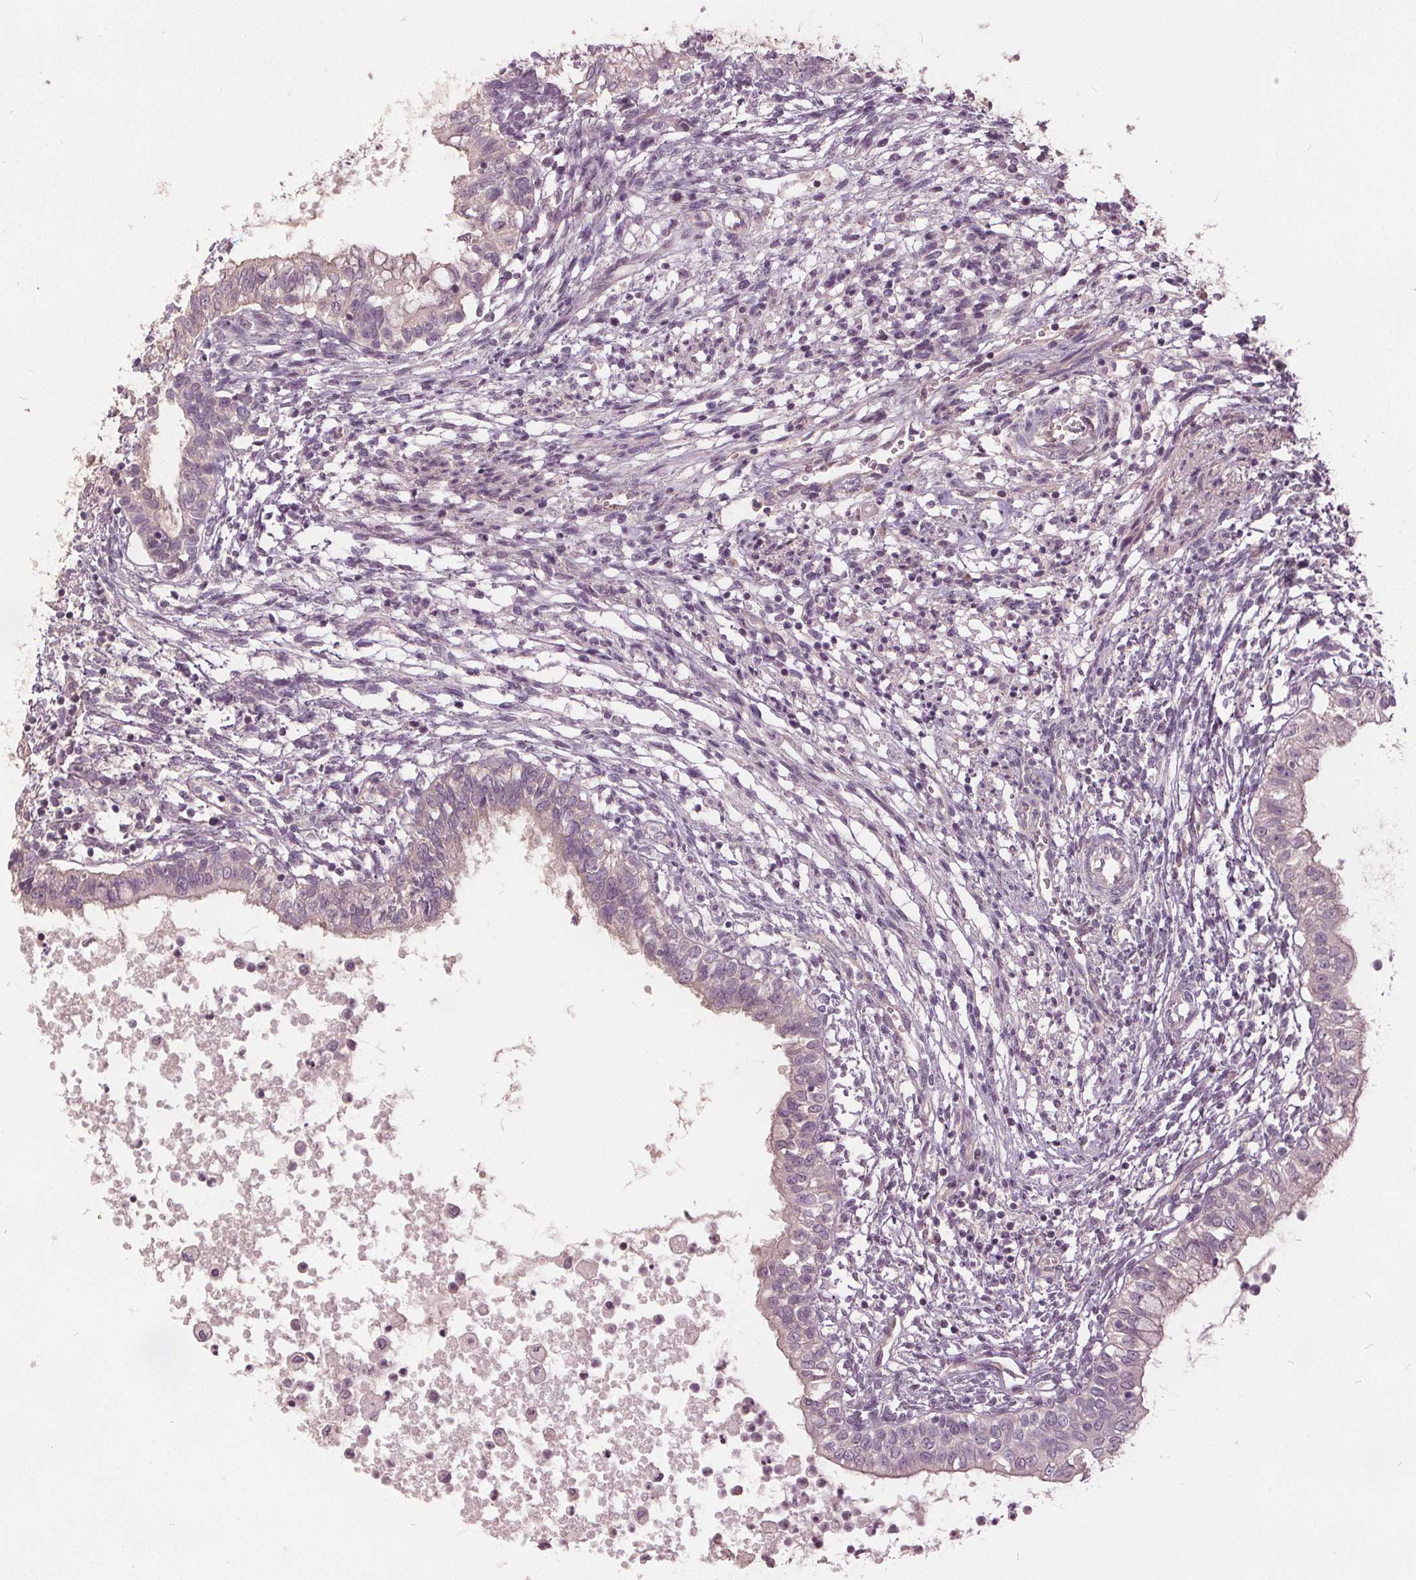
{"staining": {"intensity": "negative", "quantity": "none", "location": "none"}, "tissue": "testis cancer", "cell_type": "Tumor cells", "image_type": "cancer", "snomed": [{"axis": "morphology", "description": "Carcinoma, Embryonal, NOS"}, {"axis": "topography", "description": "Testis"}], "caption": "High magnification brightfield microscopy of testis cancer (embryonal carcinoma) stained with DAB (3,3'-diaminobenzidine) (brown) and counterstained with hematoxylin (blue): tumor cells show no significant positivity.", "gene": "KLK13", "patient": {"sex": "male", "age": 37}}